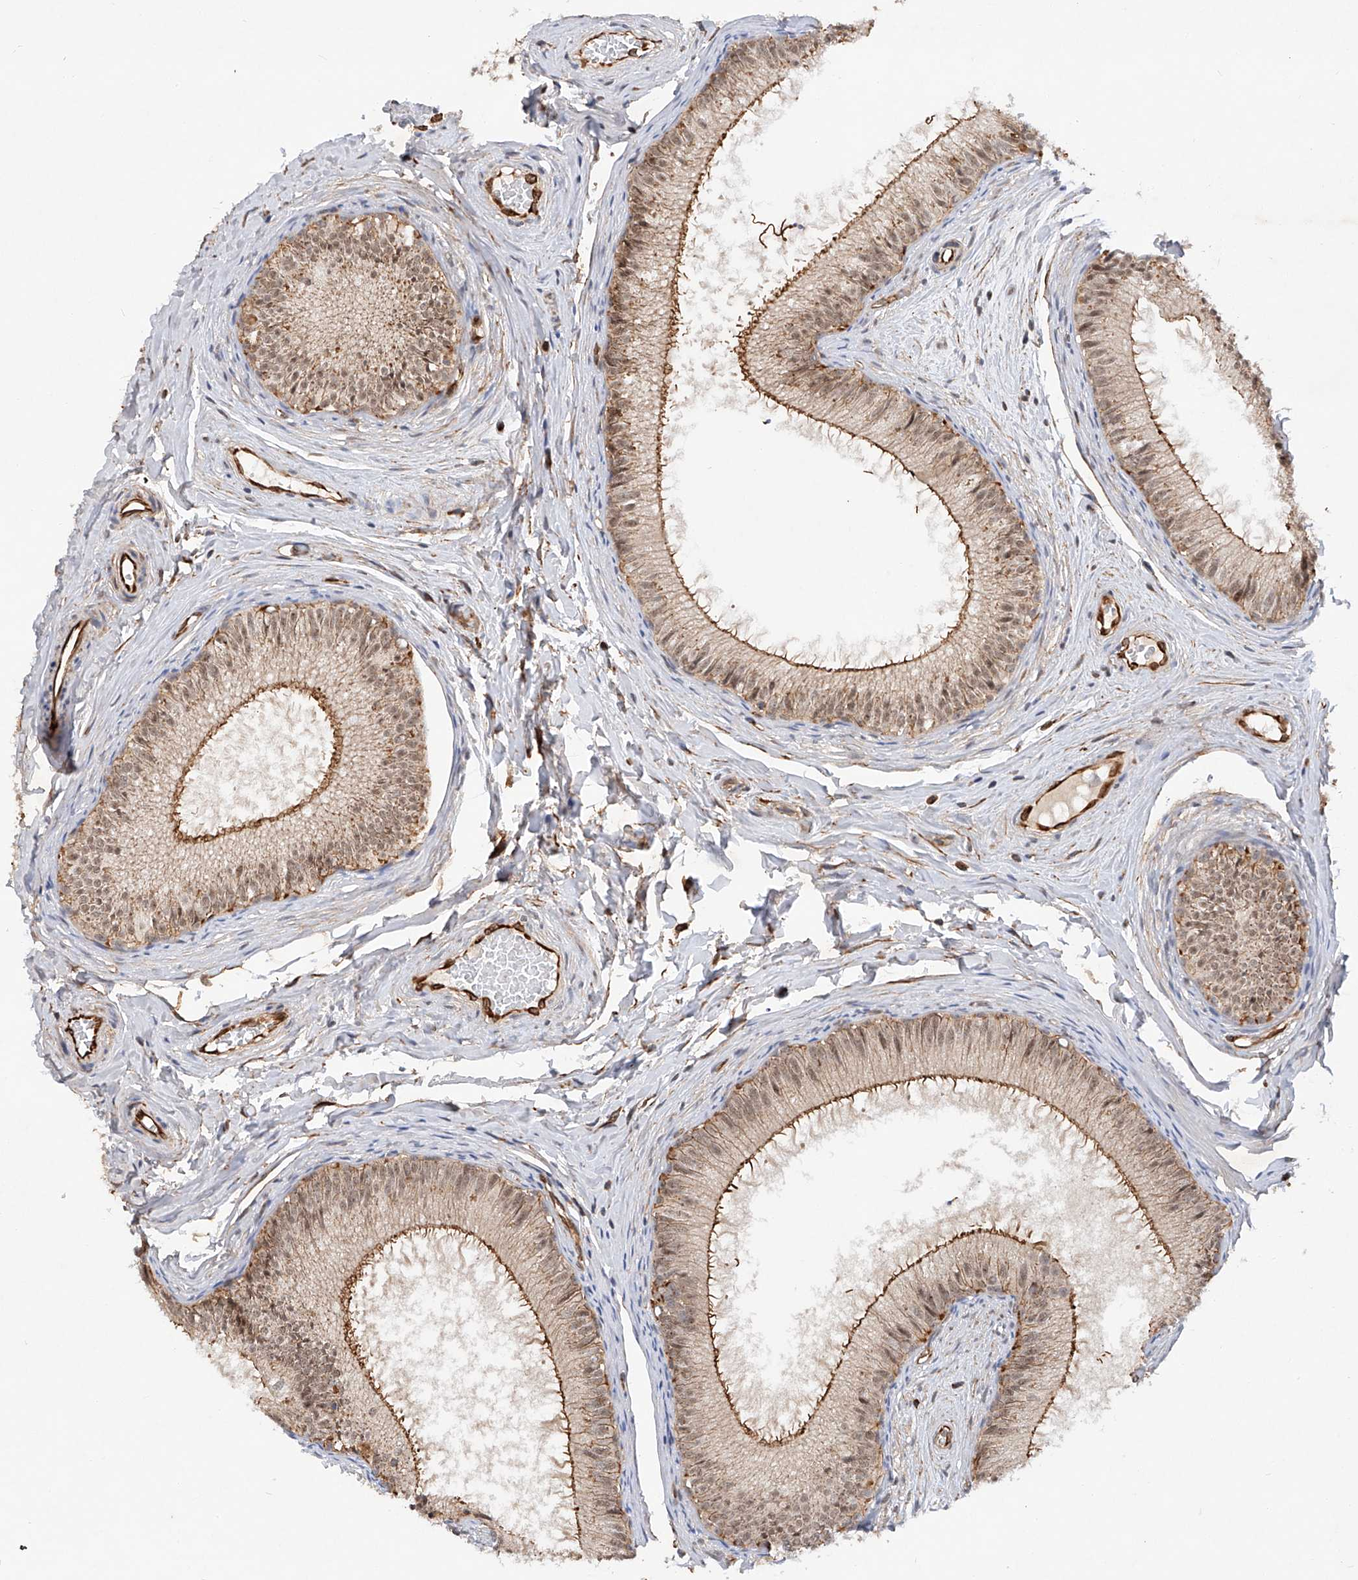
{"staining": {"intensity": "moderate", "quantity": "25%-75%", "location": "cytoplasmic/membranous,nuclear"}, "tissue": "epididymis", "cell_type": "Glandular cells", "image_type": "normal", "snomed": [{"axis": "morphology", "description": "Normal tissue, NOS"}, {"axis": "topography", "description": "Epididymis"}], "caption": "Immunohistochemistry (IHC) of unremarkable epididymis reveals medium levels of moderate cytoplasmic/membranous,nuclear staining in about 25%-75% of glandular cells.", "gene": "AMD1", "patient": {"sex": "male", "age": 34}}